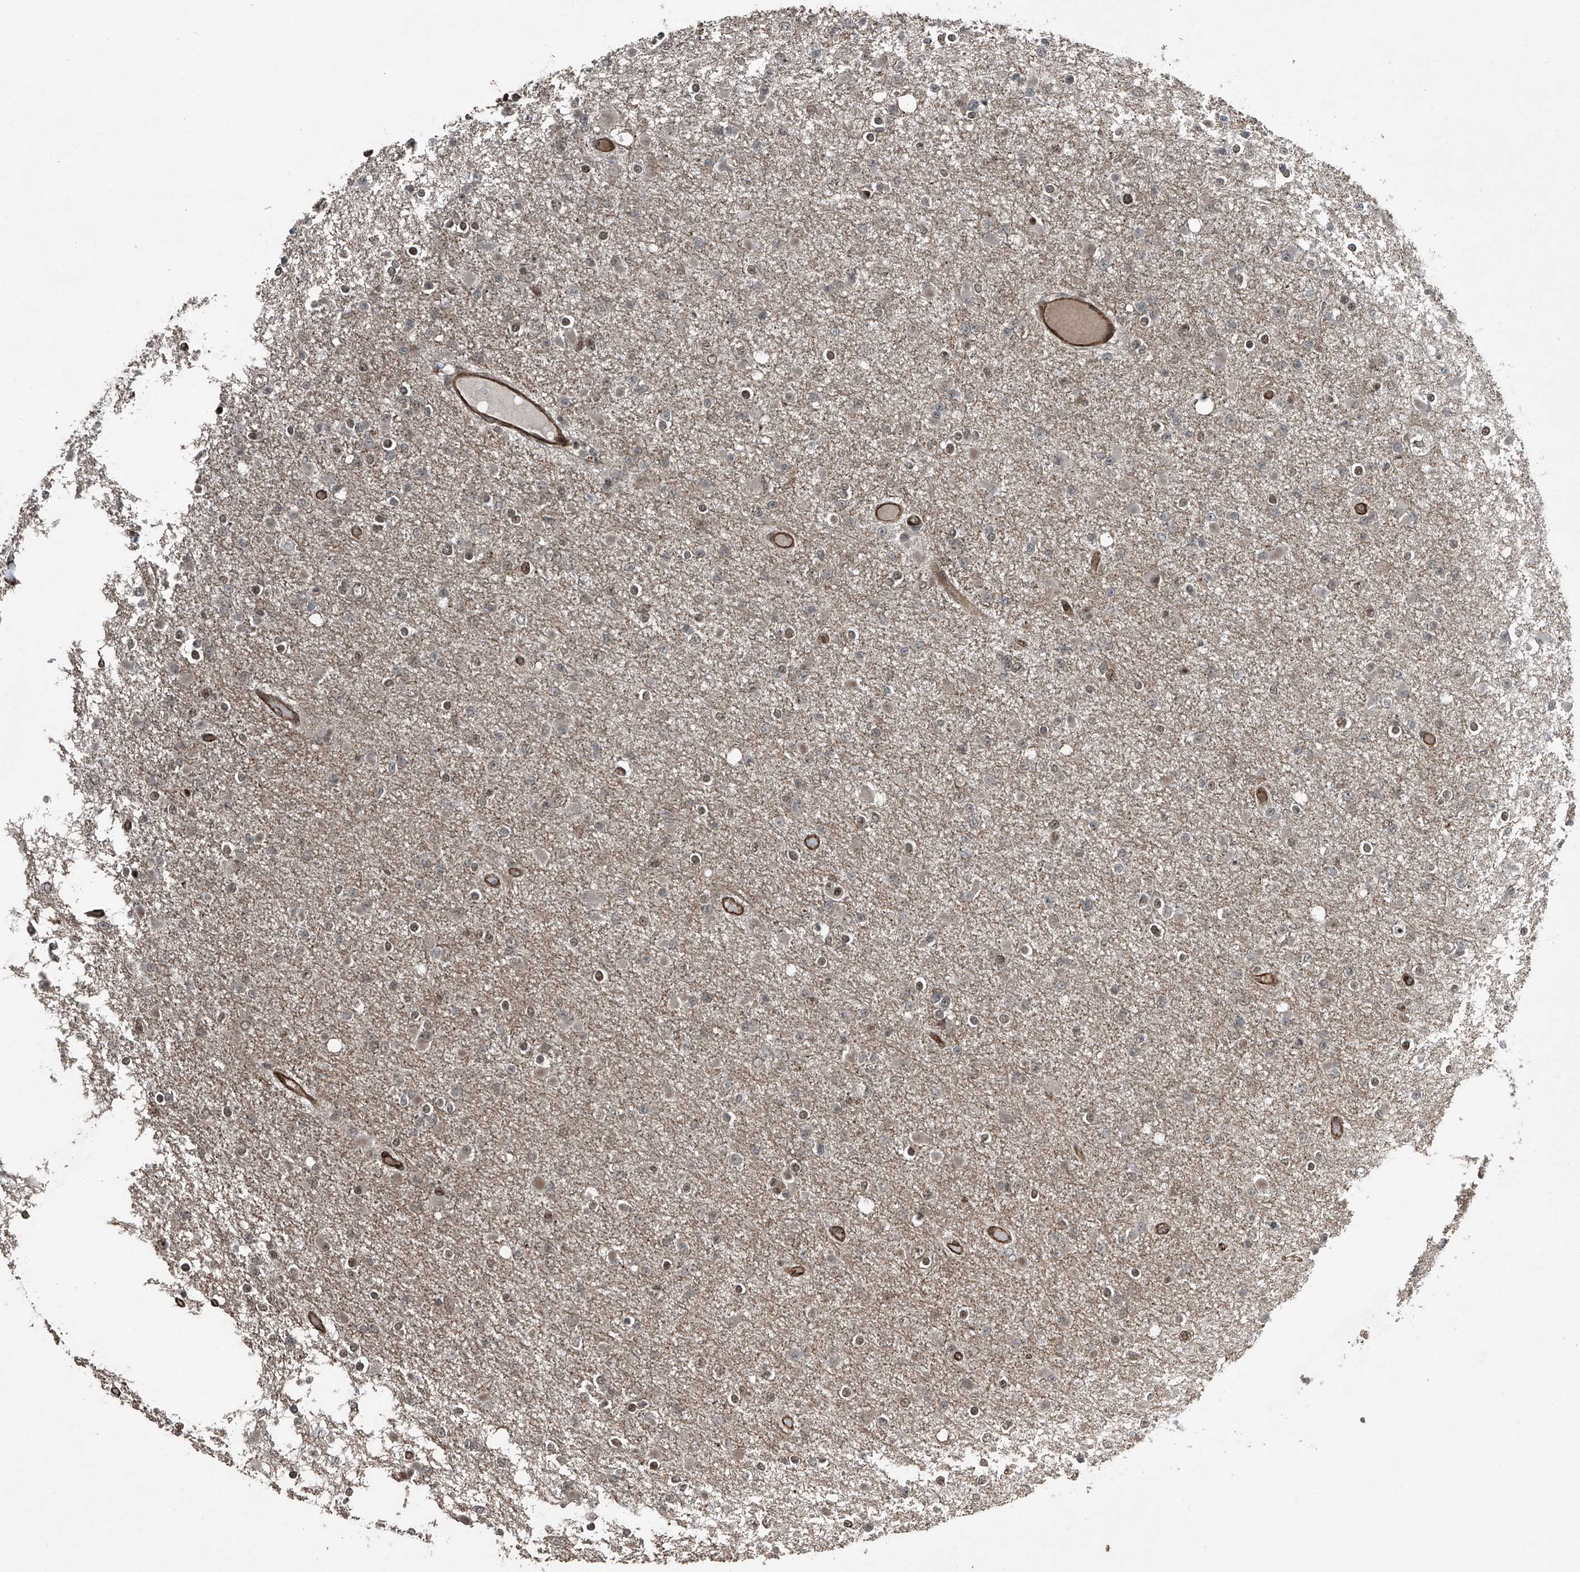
{"staining": {"intensity": "negative", "quantity": "none", "location": "none"}, "tissue": "glioma", "cell_type": "Tumor cells", "image_type": "cancer", "snomed": [{"axis": "morphology", "description": "Glioma, malignant, Low grade"}, {"axis": "topography", "description": "Brain"}], "caption": "A high-resolution image shows immunohistochemistry staining of glioma, which shows no significant positivity in tumor cells.", "gene": "ZNF570", "patient": {"sex": "female", "age": 22}}